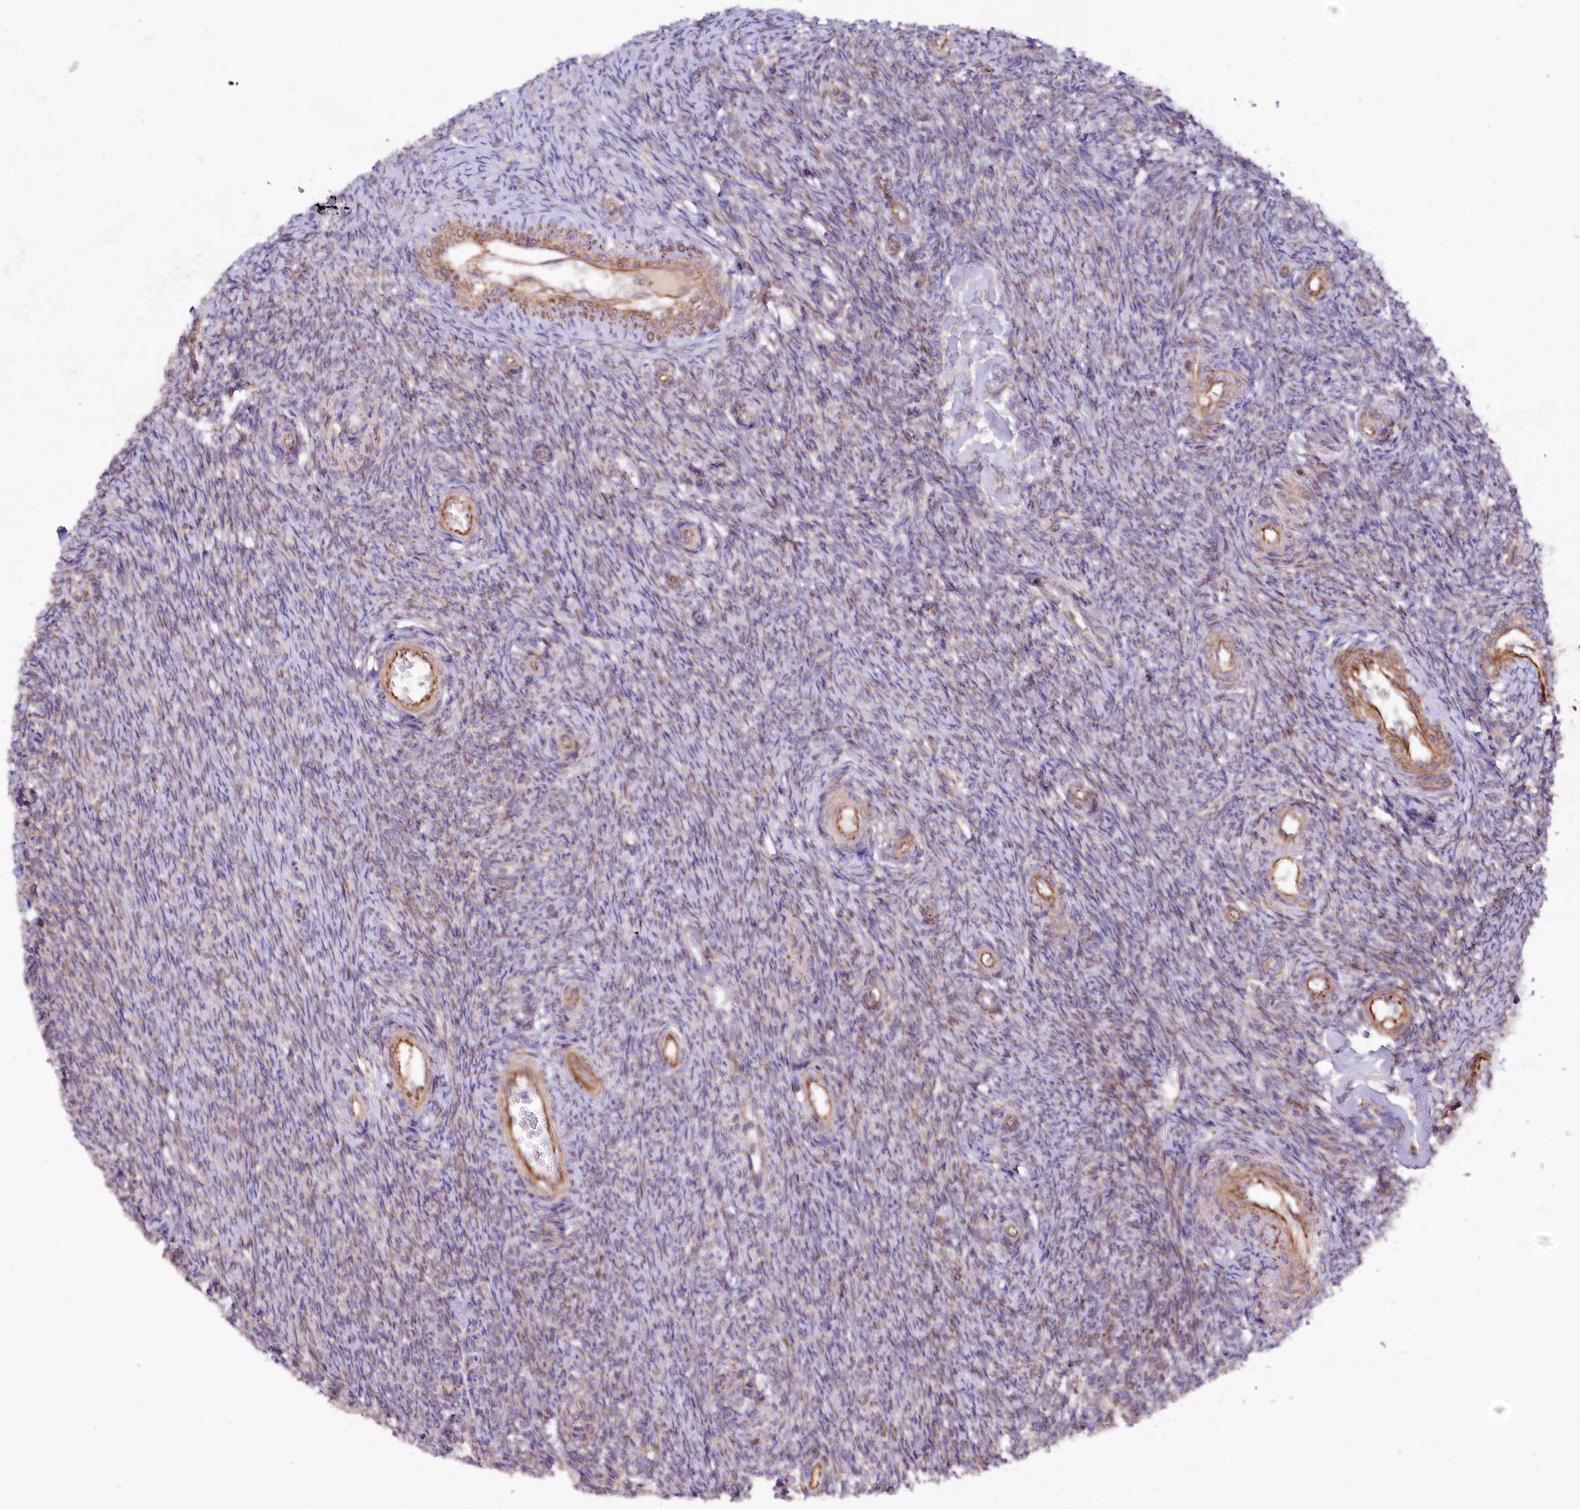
{"staining": {"intensity": "moderate", "quantity": "<25%", "location": "cytoplasmic/membranous"}, "tissue": "ovary", "cell_type": "Ovarian stroma cells", "image_type": "normal", "snomed": [{"axis": "morphology", "description": "Normal tissue, NOS"}, {"axis": "topography", "description": "Ovary"}], "caption": "Ovary stained with immunohistochemistry (IHC) exhibits moderate cytoplasmic/membranous expression in approximately <25% of ovarian stroma cells.", "gene": "TTC12", "patient": {"sex": "female", "age": 44}}